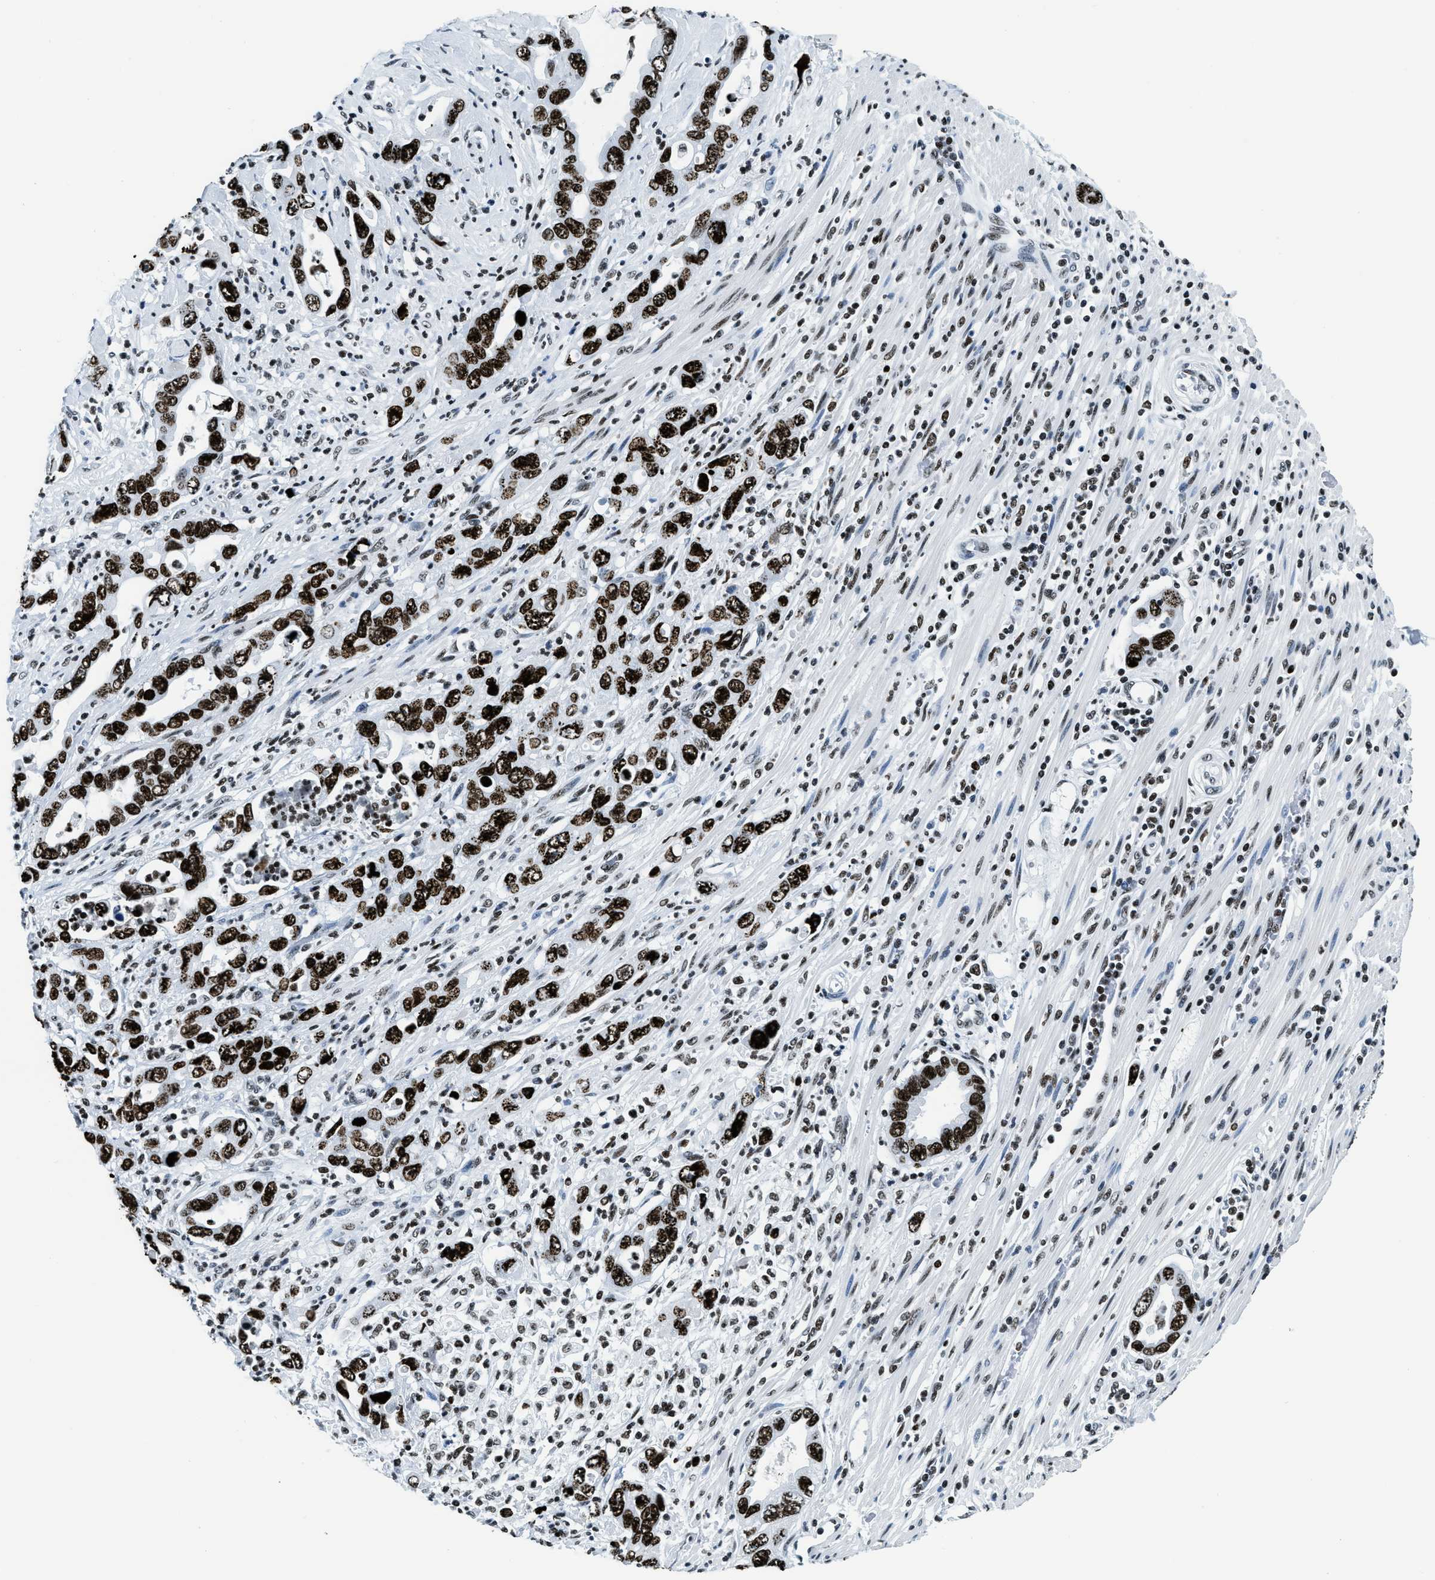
{"staining": {"intensity": "strong", "quantity": ">75%", "location": "nuclear"}, "tissue": "pancreatic cancer", "cell_type": "Tumor cells", "image_type": "cancer", "snomed": [{"axis": "morphology", "description": "Adenocarcinoma, NOS"}, {"axis": "topography", "description": "Pancreas"}], "caption": "There is high levels of strong nuclear expression in tumor cells of adenocarcinoma (pancreatic), as demonstrated by immunohistochemical staining (brown color).", "gene": "TOP1", "patient": {"sex": "female", "age": 70}}